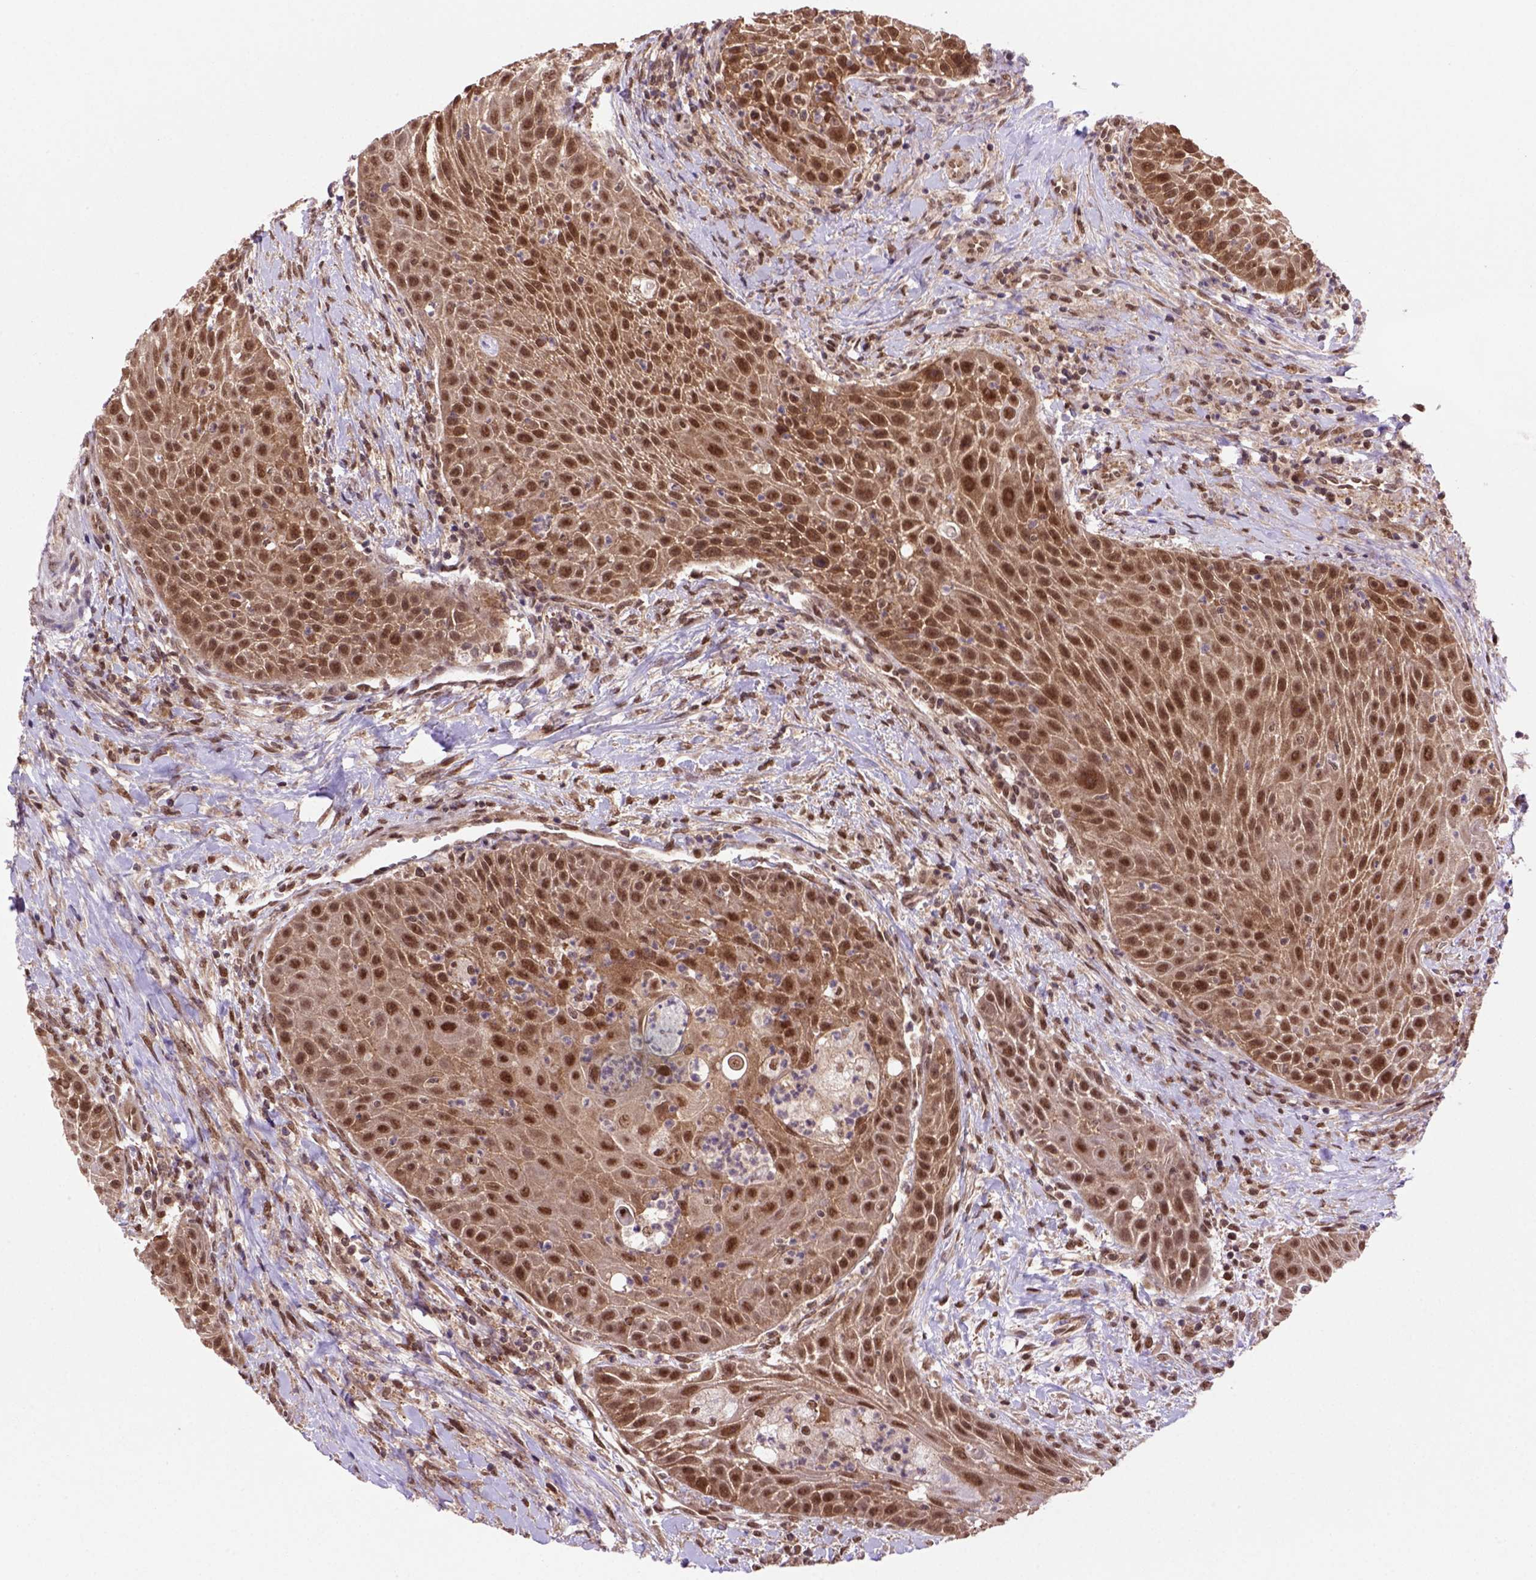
{"staining": {"intensity": "strong", "quantity": ">75%", "location": "cytoplasmic/membranous,nuclear"}, "tissue": "head and neck cancer", "cell_type": "Tumor cells", "image_type": "cancer", "snomed": [{"axis": "morphology", "description": "Squamous cell carcinoma, NOS"}, {"axis": "topography", "description": "Head-Neck"}], "caption": "There is high levels of strong cytoplasmic/membranous and nuclear positivity in tumor cells of head and neck squamous cell carcinoma, as demonstrated by immunohistochemical staining (brown color).", "gene": "PSMC2", "patient": {"sex": "male", "age": 69}}